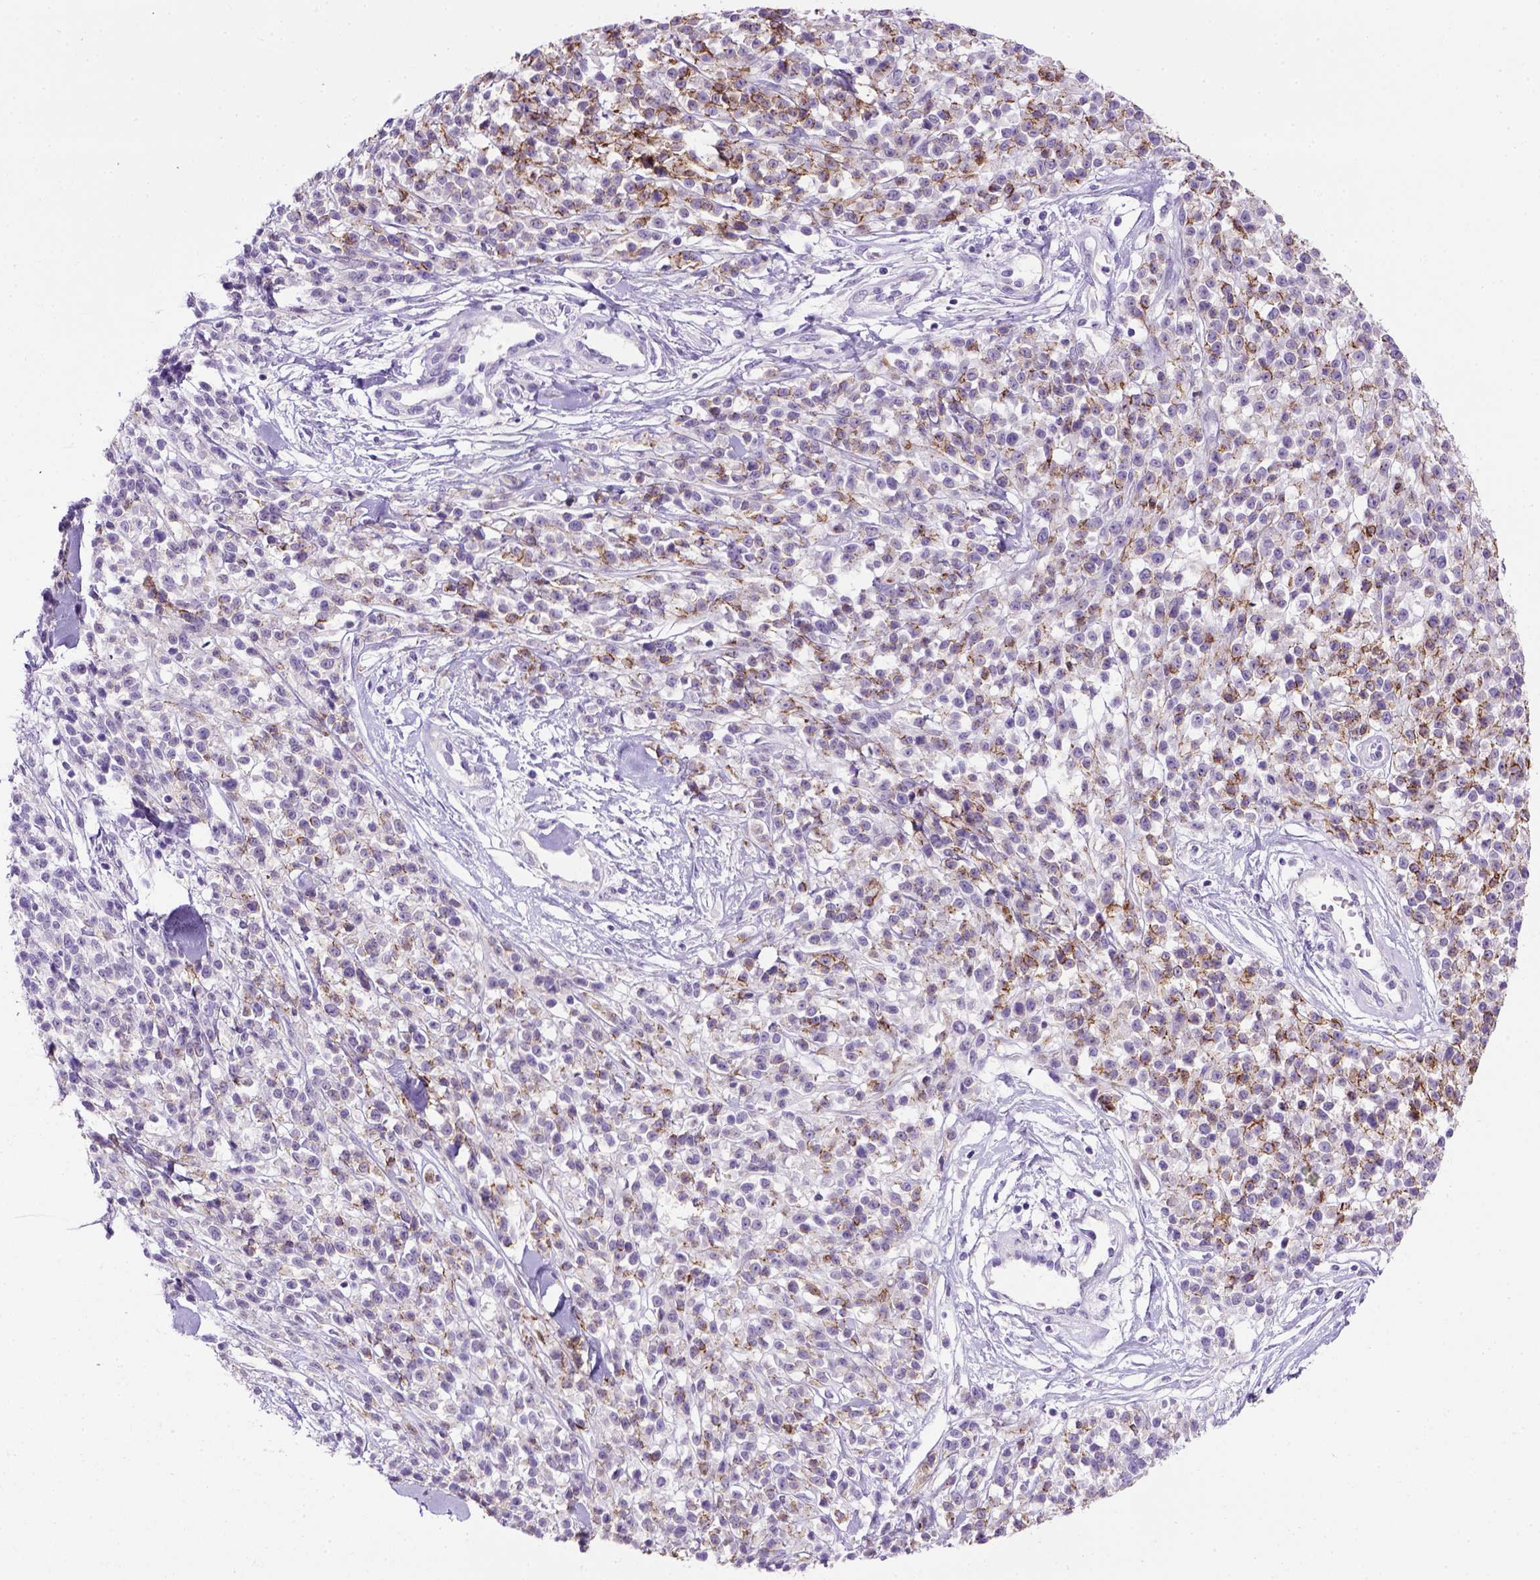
{"staining": {"intensity": "moderate", "quantity": "<25%", "location": "cytoplasmic/membranous"}, "tissue": "melanoma", "cell_type": "Tumor cells", "image_type": "cancer", "snomed": [{"axis": "morphology", "description": "Malignant melanoma, NOS"}, {"axis": "topography", "description": "Skin"}, {"axis": "topography", "description": "Skin of trunk"}], "caption": "Malignant melanoma stained with a brown dye exhibits moderate cytoplasmic/membranous positive expression in approximately <25% of tumor cells.", "gene": "CDH1", "patient": {"sex": "male", "age": 74}}